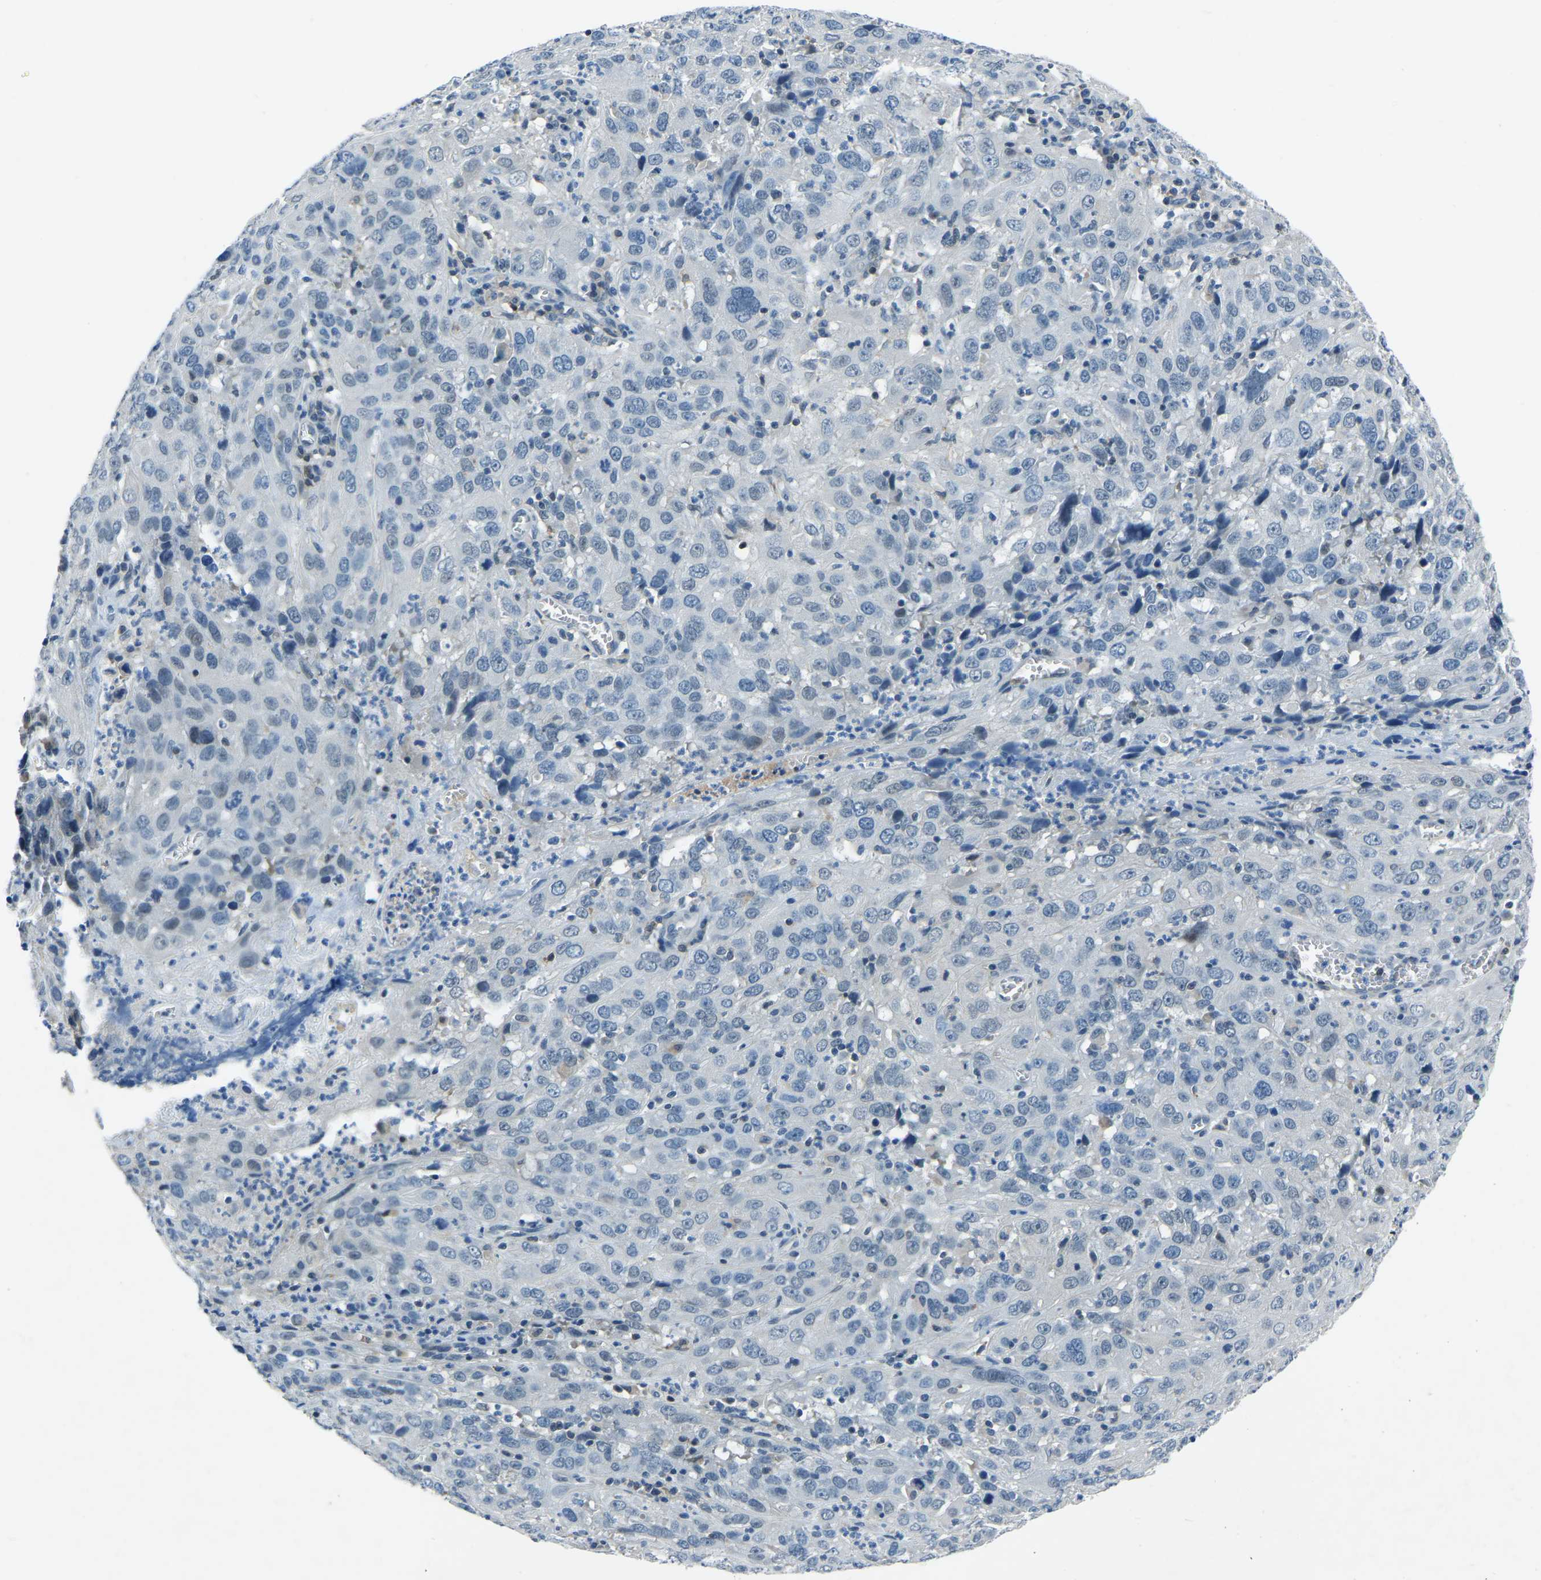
{"staining": {"intensity": "negative", "quantity": "none", "location": "none"}, "tissue": "cervical cancer", "cell_type": "Tumor cells", "image_type": "cancer", "snomed": [{"axis": "morphology", "description": "Squamous cell carcinoma, NOS"}, {"axis": "topography", "description": "Cervix"}], "caption": "Micrograph shows no protein expression in tumor cells of cervical squamous cell carcinoma tissue.", "gene": "XIRP1", "patient": {"sex": "female", "age": 32}}